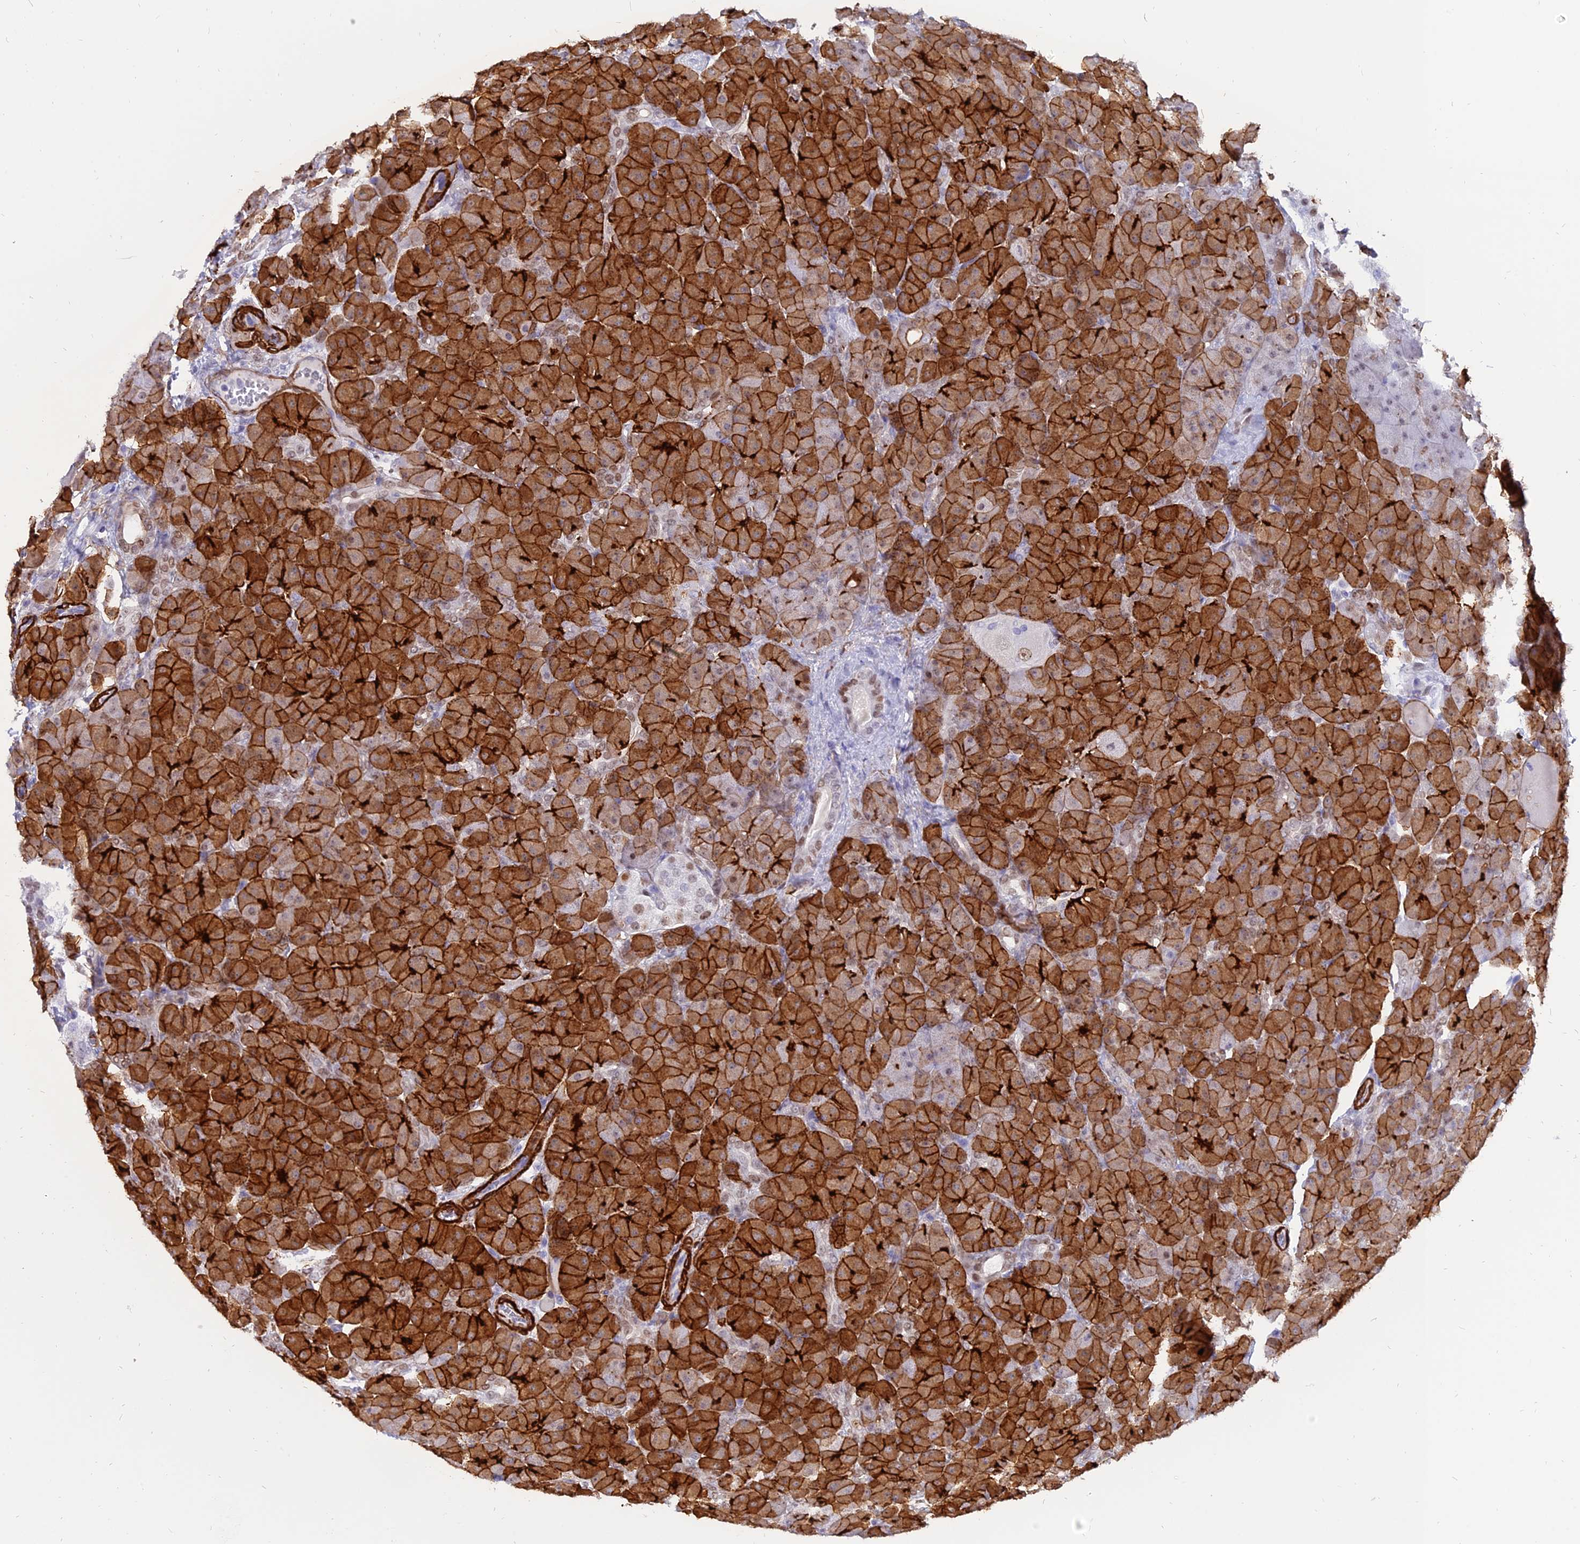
{"staining": {"intensity": "strong", "quantity": ">75%", "location": "cytoplasmic/membranous"}, "tissue": "pancreas", "cell_type": "Exocrine glandular cells", "image_type": "normal", "snomed": [{"axis": "morphology", "description": "Normal tissue, NOS"}, {"axis": "topography", "description": "Pancreas"}], "caption": "IHC staining of normal pancreas, which shows high levels of strong cytoplasmic/membranous staining in approximately >75% of exocrine glandular cells indicating strong cytoplasmic/membranous protein positivity. The staining was performed using DAB (brown) for protein detection and nuclei were counterstained in hematoxylin (blue).", "gene": "CENPV", "patient": {"sex": "male", "age": 66}}